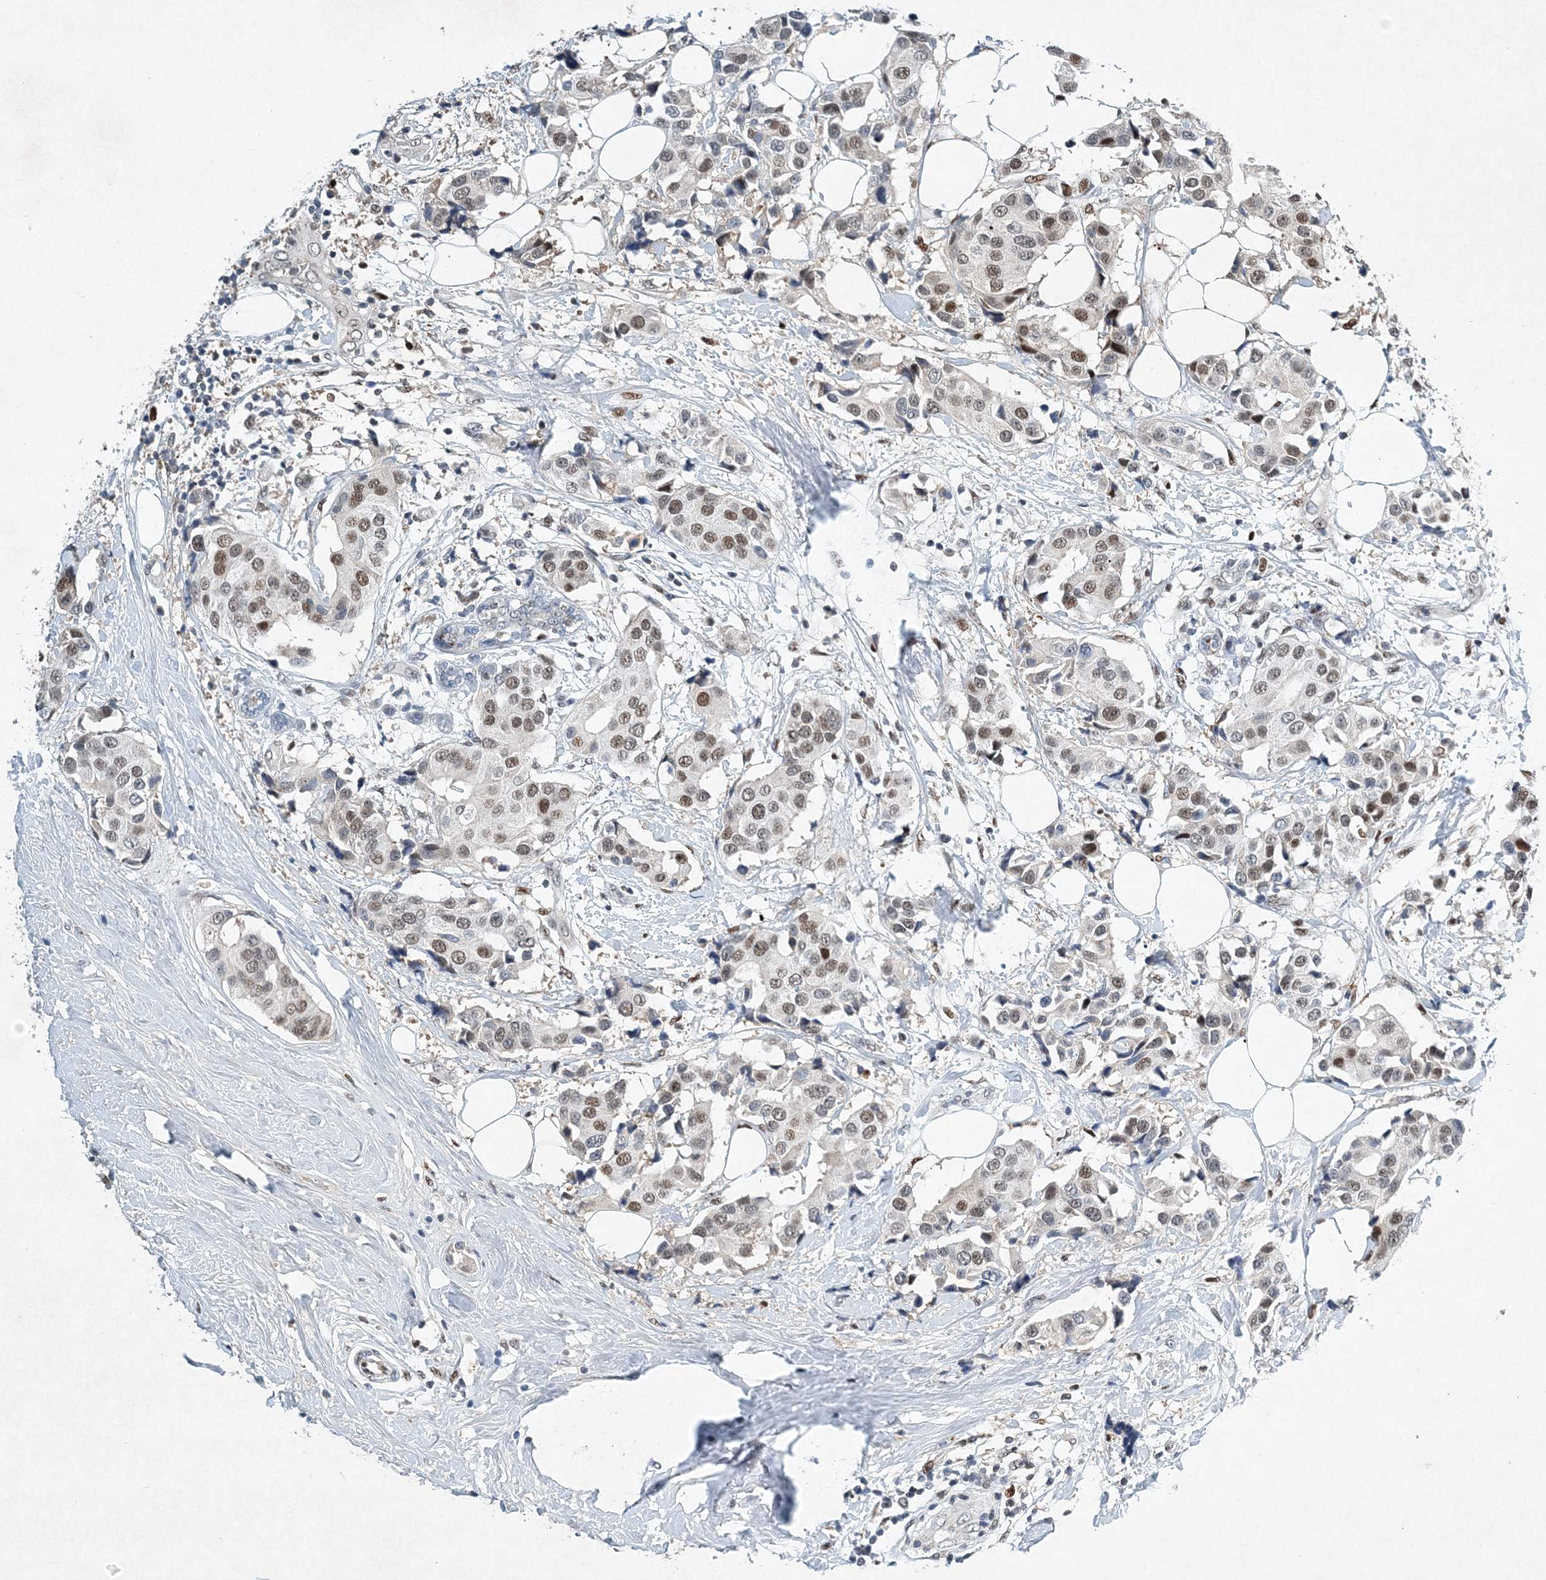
{"staining": {"intensity": "moderate", "quantity": "25%-75%", "location": "nuclear"}, "tissue": "breast cancer", "cell_type": "Tumor cells", "image_type": "cancer", "snomed": [{"axis": "morphology", "description": "Normal tissue, NOS"}, {"axis": "morphology", "description": "Duct carcinoma"}, {"axis": "topography", "description": "Breast"}], "caption": "There is medium levels of moderate nuclear expression in tumor cells of infiltrating ductal carcinoma (breast), as demonstrated by immunohistochemical staining (brown color).", "gene": "KPNA4", "patient": {"sex": "female", "age": 39}}